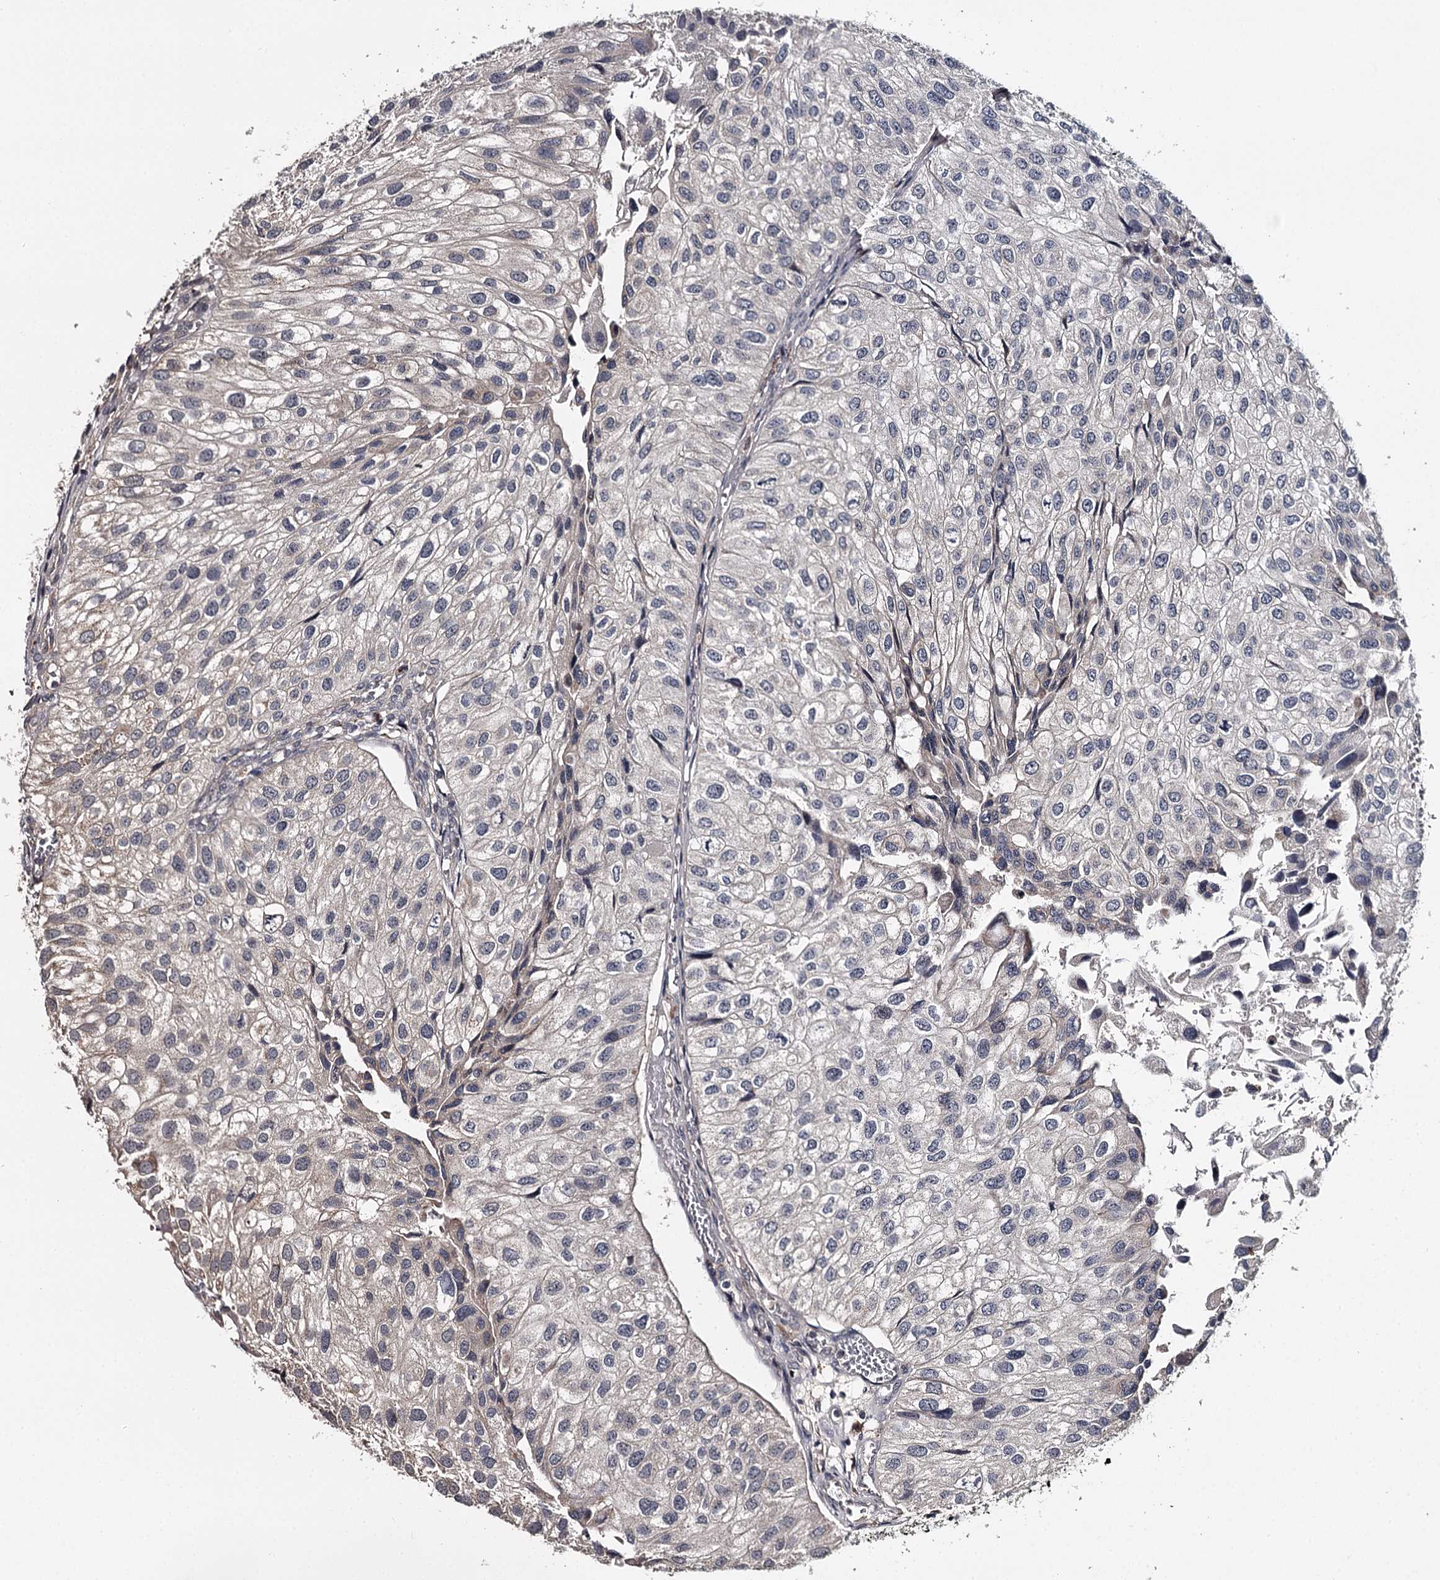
{"staining": {"intensity": "negative", "quantity": "none", "location": "none"}, "tissue": "urothelial cancer", "cell_type": "Tumor cells", "image_type": "cancer", "snomed": [{"axis": "morphology", "description": "Urothelial carcinoma, Low grade"}, {"axis": "topography", "description": "Urinary bladder"}], "caption": "Low-grade urothelial carcinoma was stained to show a protein in brown. There is no significant expression in tumor cells.", "gene": "CWF19L2", "patient": {"sex": "female", "age": 89}}